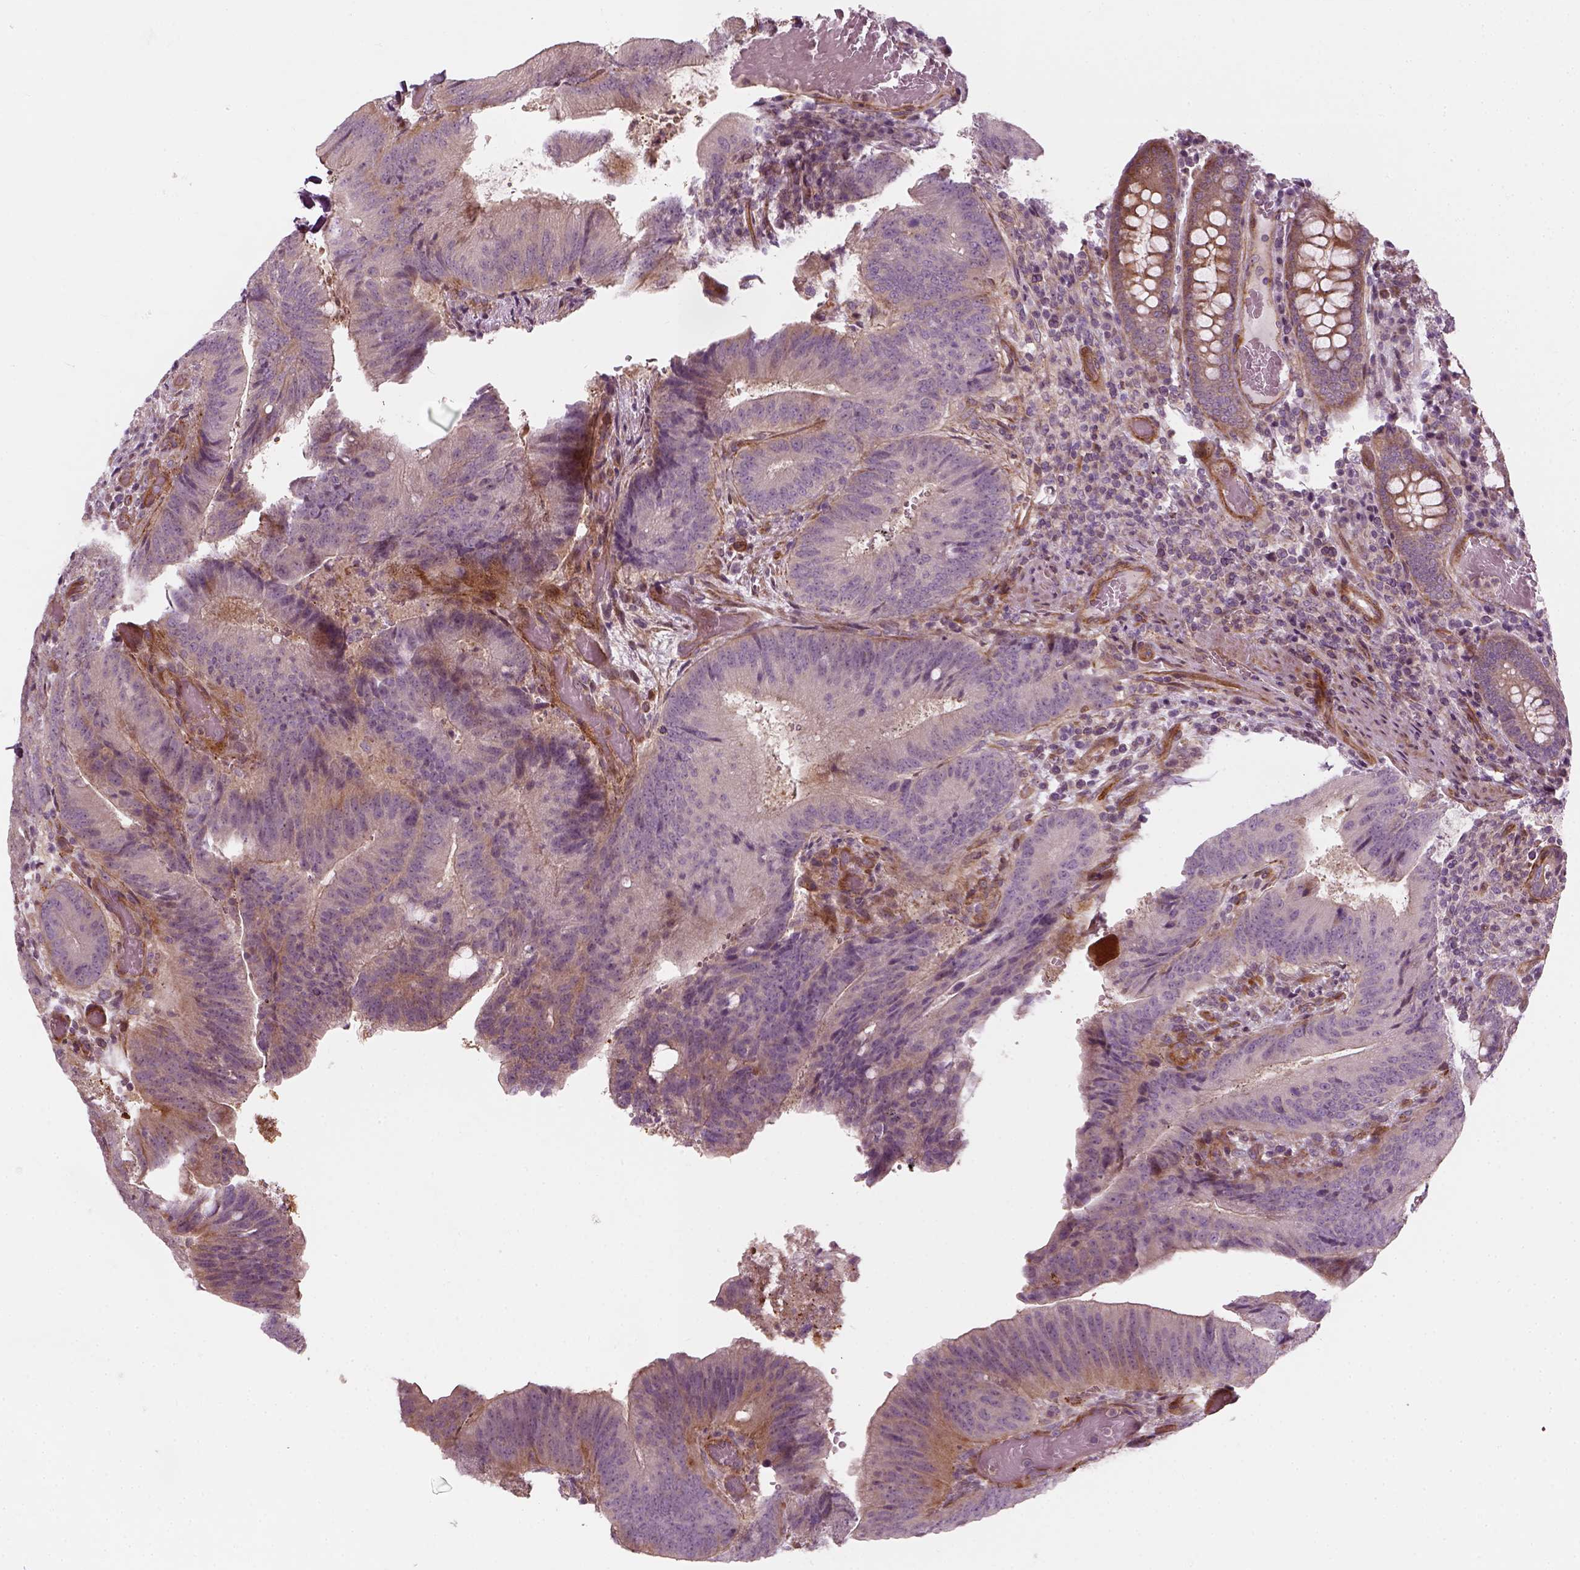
{"staining": {"intensity": "negative", "quantity": "none", "location": "none"}, "tissue": "colorectal cancer", "cell_type": "Tumor cells", "image_type": "cancer", "snomed": [{"axis": "morphology", "description": "Adenocarcinoma, NOS"}, {"axis": "topography", "description": "Colon"}], "caption": "High power microscopy image of an immunohistochemistry micrograph of colorectal cancer (adenocarcinoma), revealing no significant staining in tumor cells.", "gene": "DNASE1L1", "patient": {"sex": "female", "age": 43}}